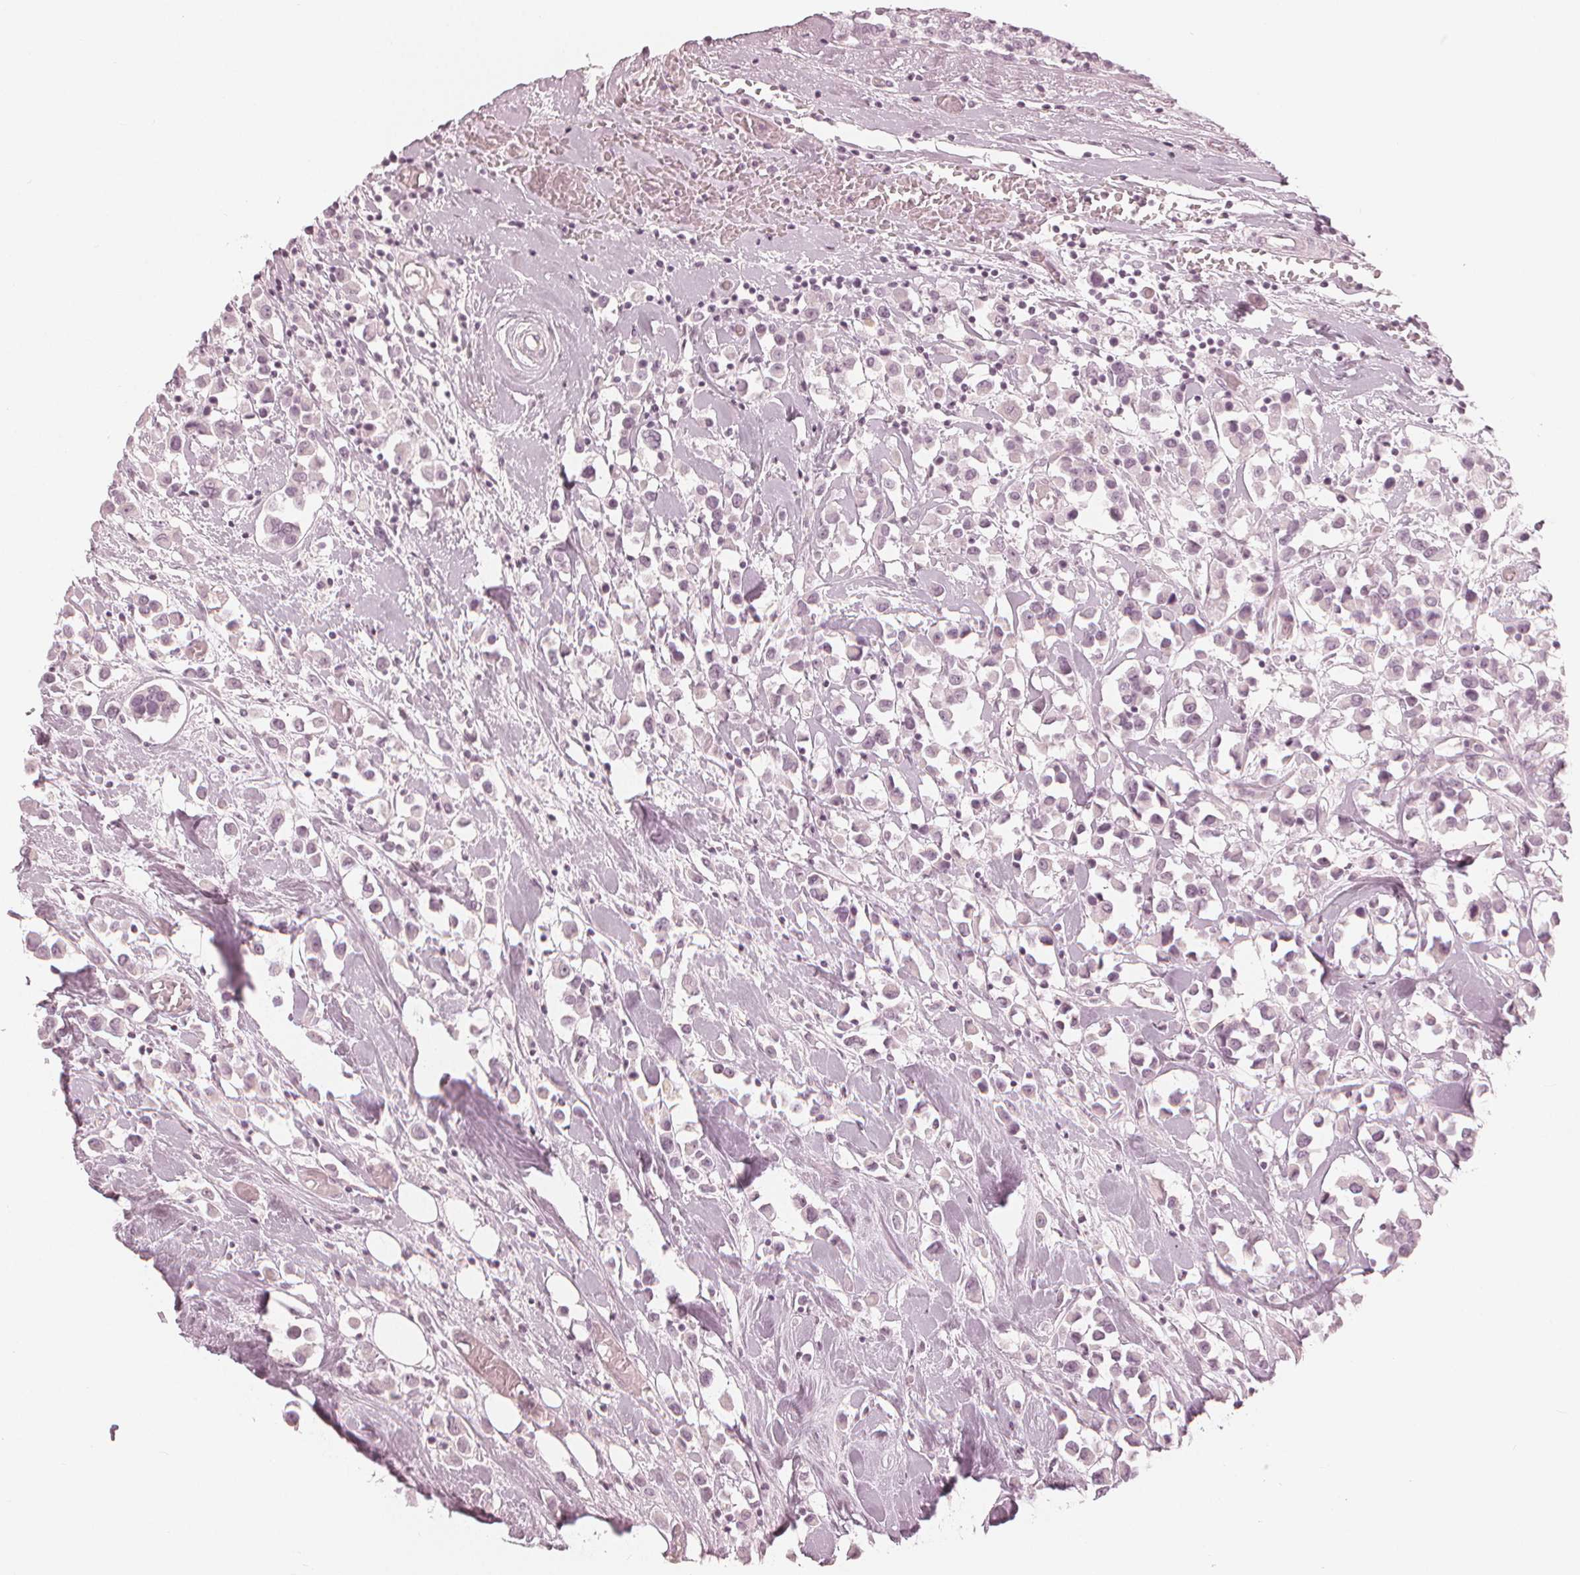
{"staining": {"intensity": "negative", "quantity": "none", "location": "none"}, "tissue": "breast cancer", "cell_type": "Tumor cells", "image_type": "cancer", "snomed": [{"axis": "morphology", "description": "Duct carcinoma"}, {"axis": "topography", "description": "Breast"}], "caption": "Intraductal carcinoma (breast) stained for a protein using immunohistochemistry (IHC) displays no staining tumor cells.", "gene": "PAEP", "patient": {"sex": "female", "age": 61}}